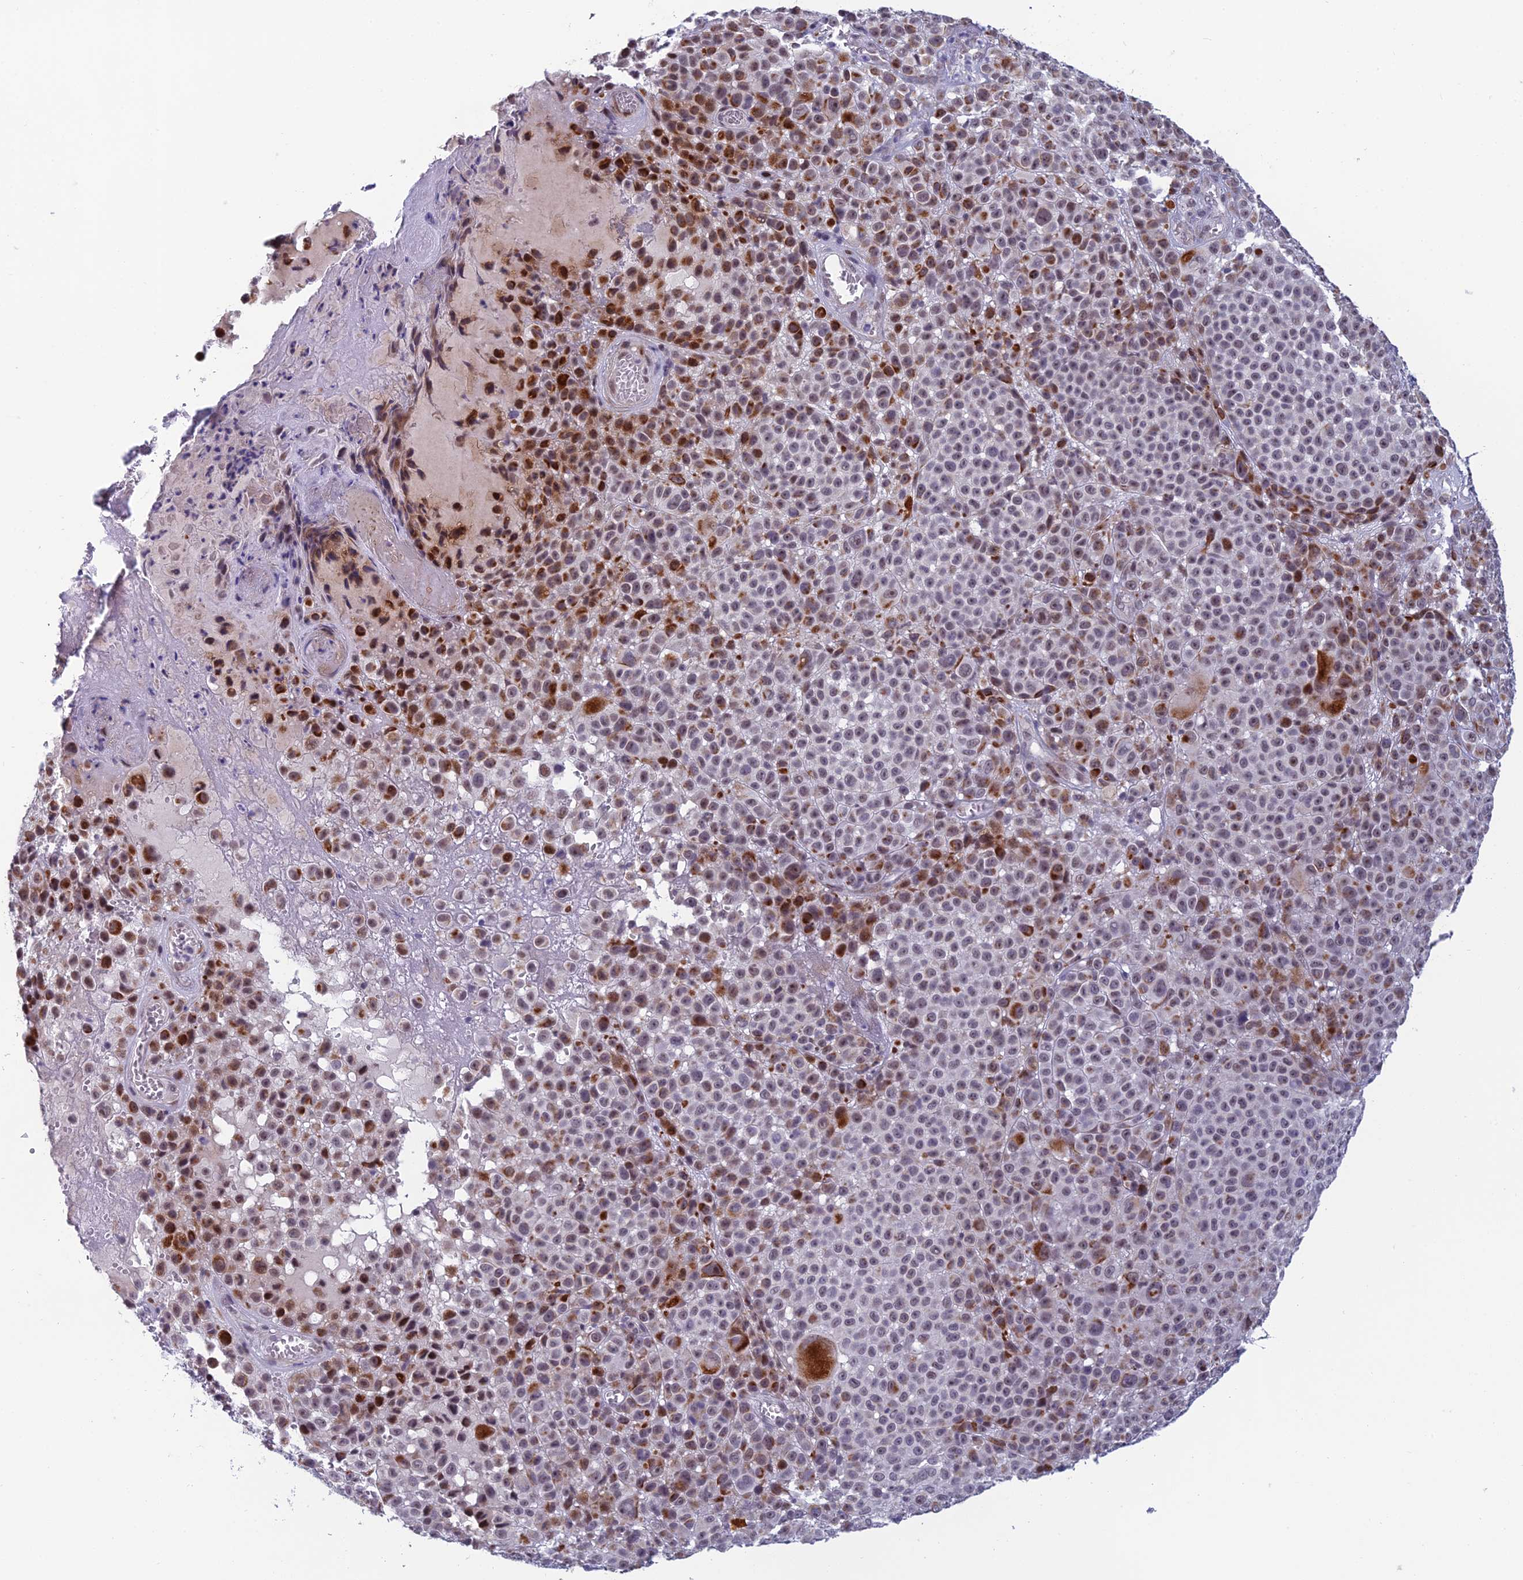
{"staining": {"intensity": "moderate", "quantity": "<25%", "location": "cytoplasmic/membranous,nuclear"}, "tissue": "melanoma", "cell_type": "Tumor cells", "image_type": "cancer", "snomed": [{"axis": "morphology", "description": "Malignant melanoma, NOS"}, {"axis": "topography", "description": "Skin"}], "caption": "There is low levels of moderate cytoplasmic/membranous and nuclear staining in tumor cells of malignant melanoma, as demonstrated by immunohistochemical staining (brown color).", "gene": "RGS17", "patient": {"sex": "female", "age": 94}}